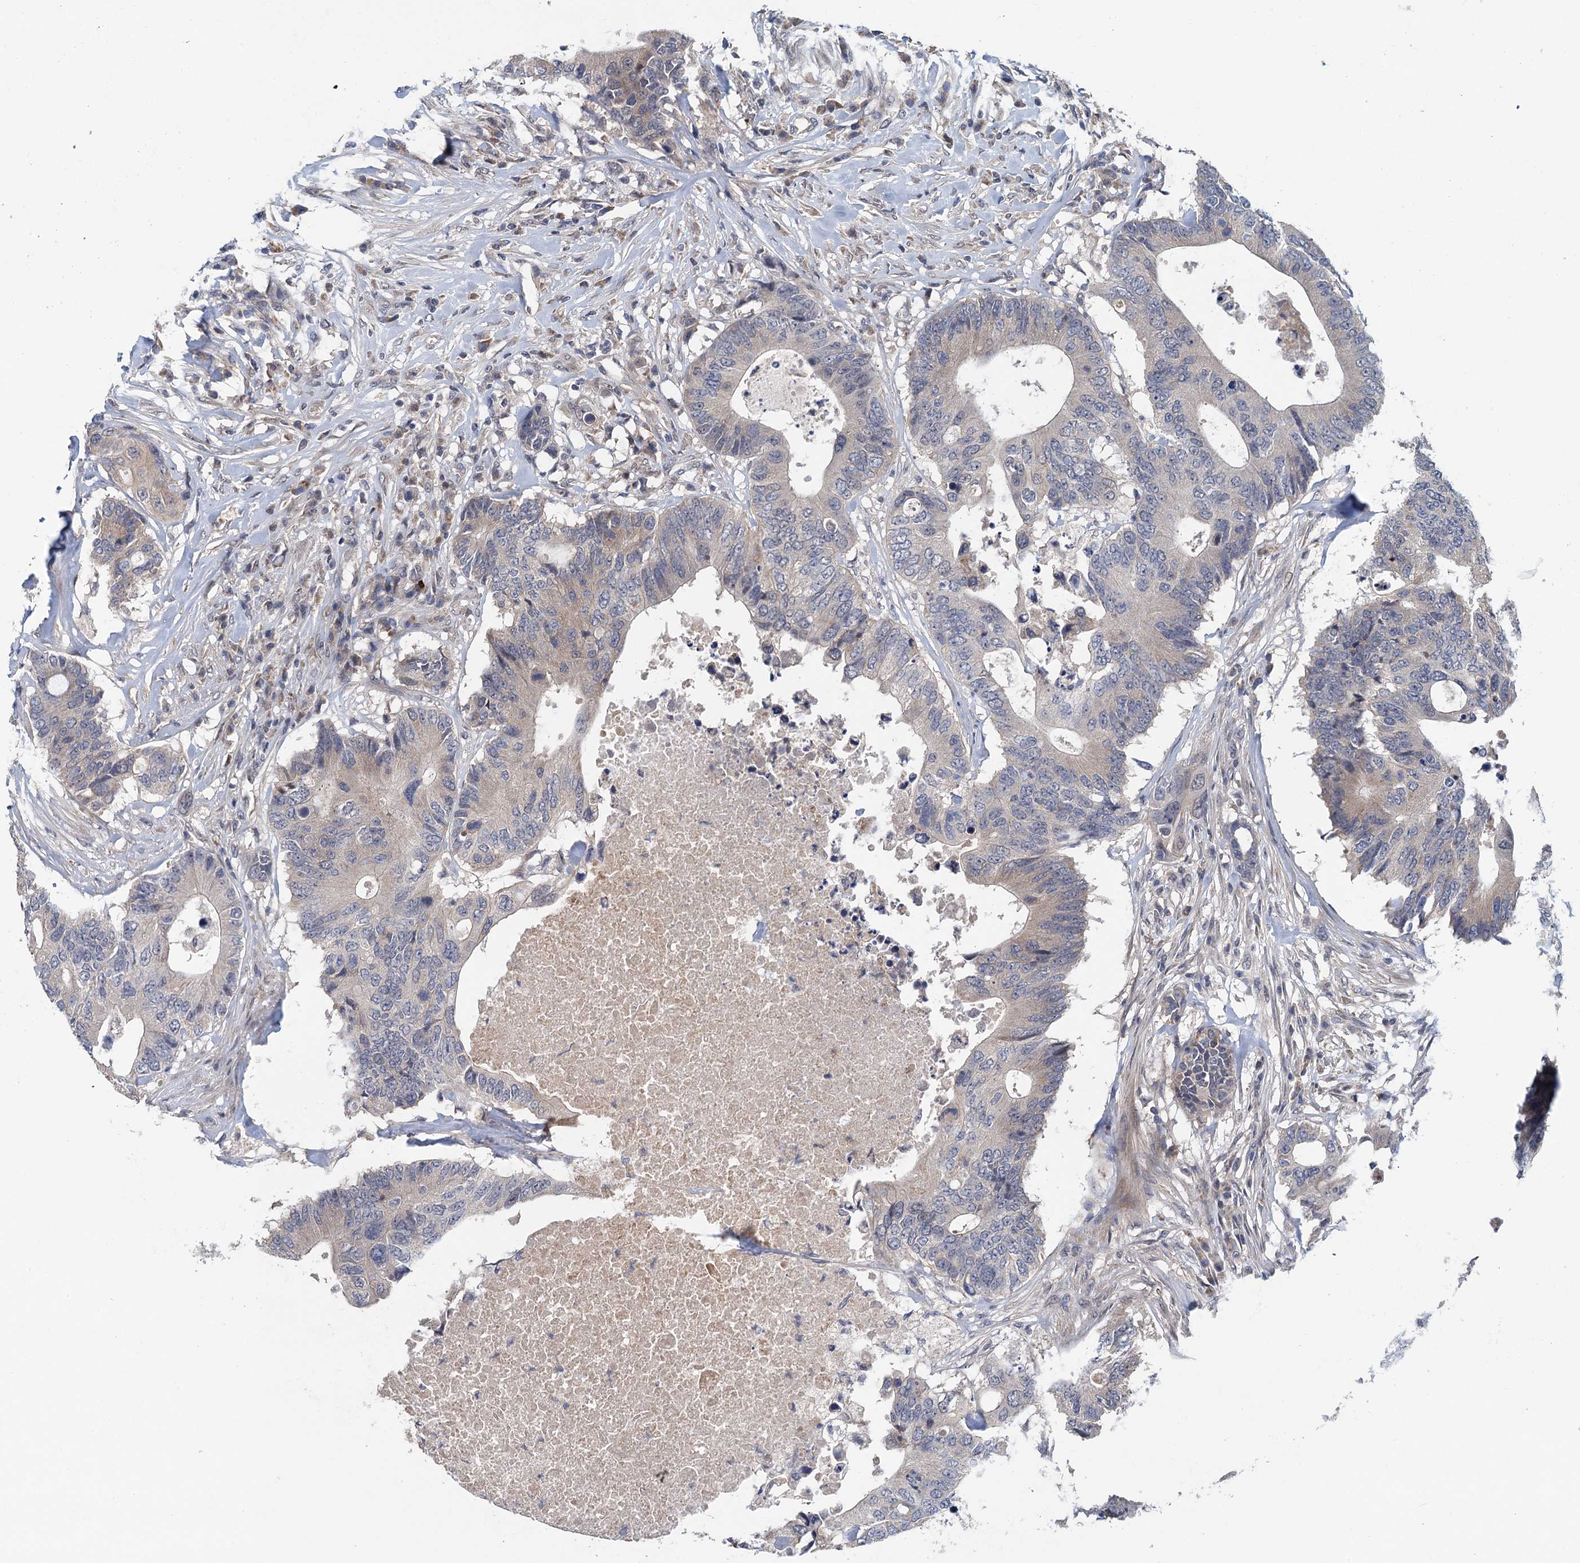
{"staining": {"intensity": "negative", "quantity": "none", "location": "none"}, "tissue": "colorectal cancer", "cell_type": "Tumor cells", "image_type": "cancer", "snomed": [{"axis": "morphology", "description": "Adenocarcinoma, NOS"}, {"axis": "topography", "description": "Colon"}], "caption": "Immunohistochemical staining of colorectal cancer (adenocarcinoma) displays no significant expression in tumor cells. (Immunohistochemistry (ihc), brightfield microscopy, high magnification).", "gene": "MDM1", "patient": {"sex": "male", "age": 71}}